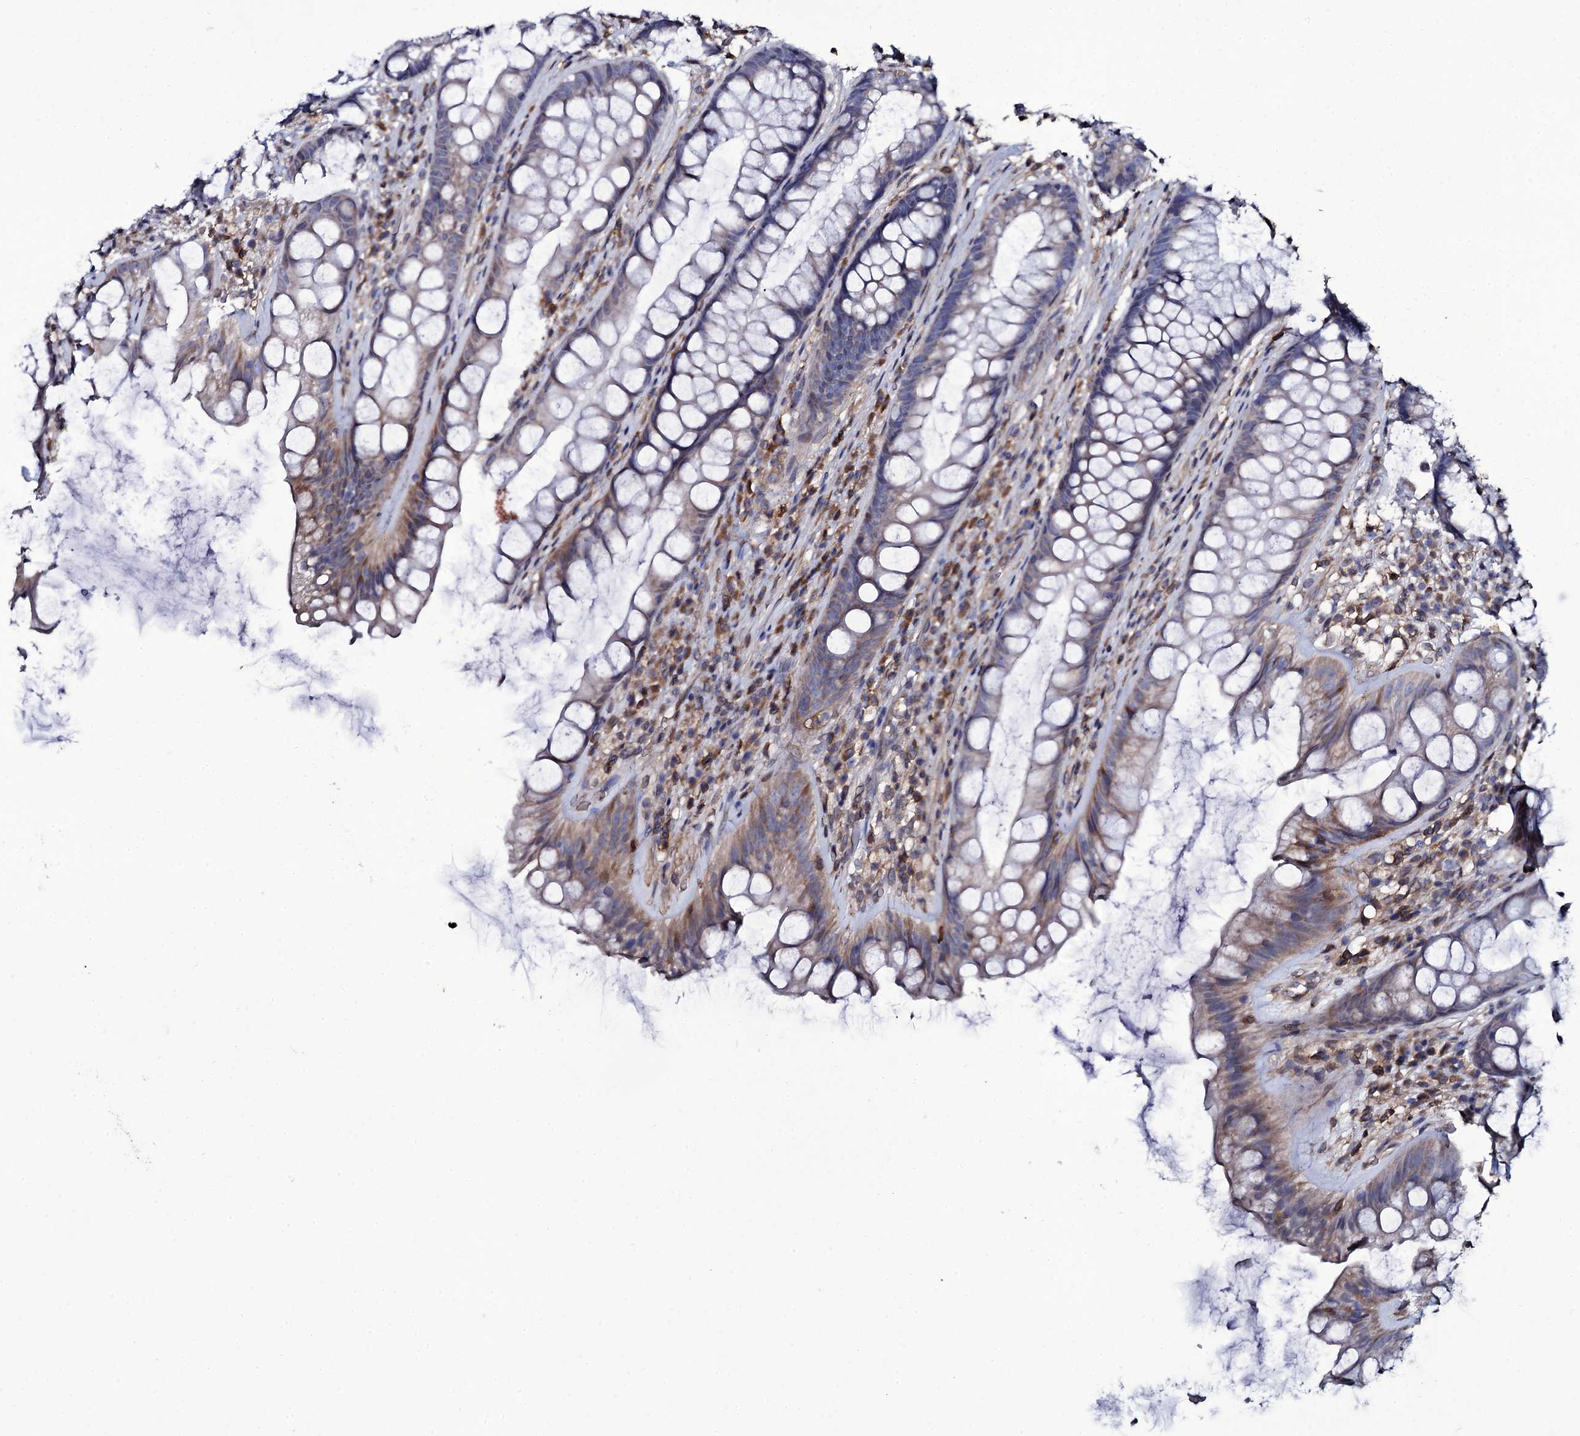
{"staining": {"intensity": "weak", "quantity": "25%-75%", "location": "cytoplasmic/membranous"}, "tissue": "rectum", "cell_type": "Glandular cells", "image_type": "normal", "snomed": [{"axis": "morphology", "description": "Normal tissue, NOS"}, {"axis": "topography", "description": "Rectum"}], "caption": "A brown stain shows weak cytoplasmic/membranous expression of a protein in glandular cells of benign human rectum.", "gene": "TTC23", "patient": {"sex": "male", "age": 74}}